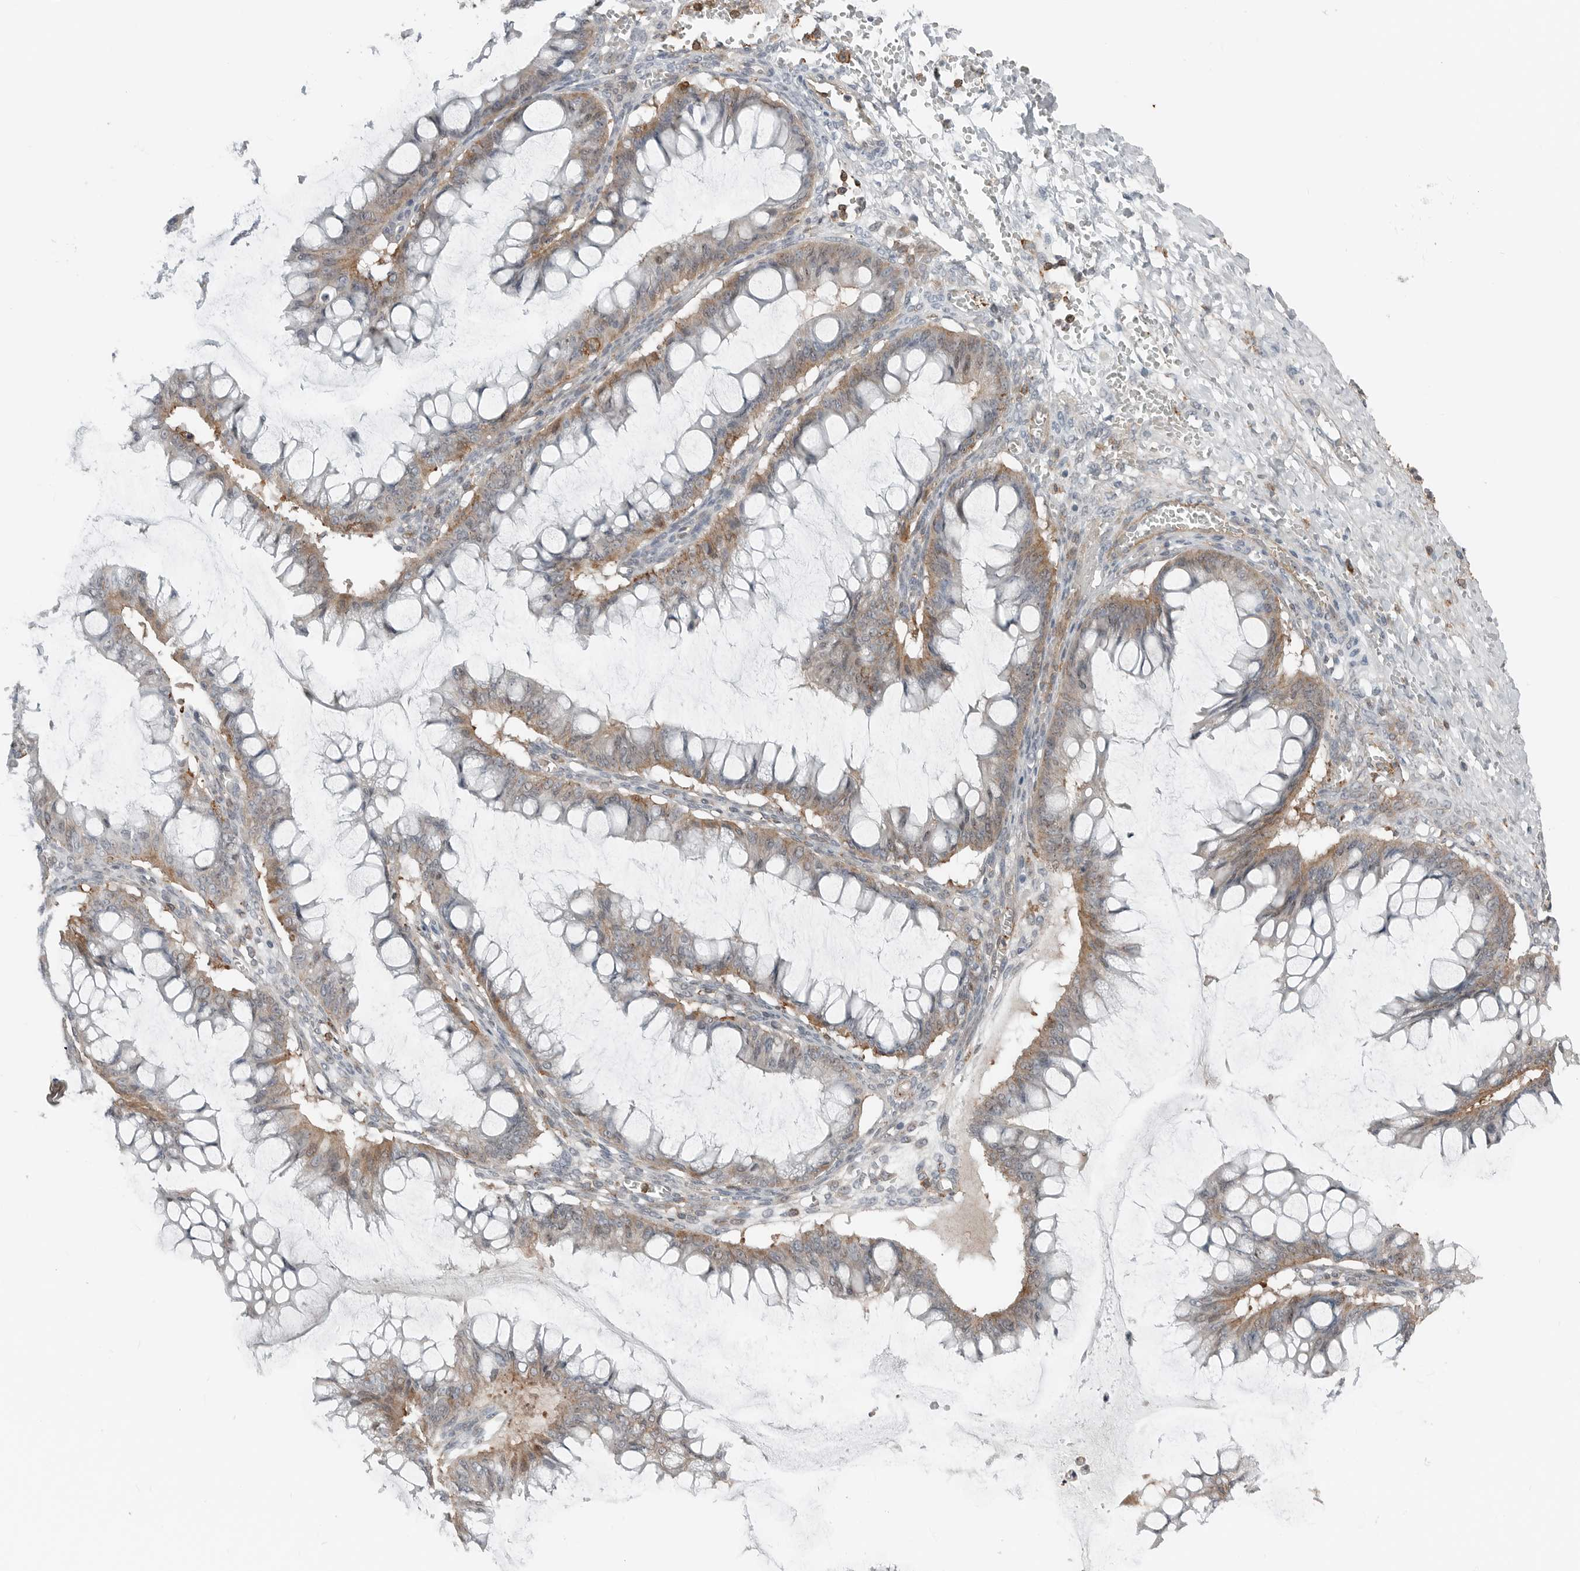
{"staining": {"intensity": "moderate", "quantity": ">75%", "location": "cytoplasmic/membranous"}, "tissue": "ovarian cancer", "cell_type": "Tumor cells", "image_type": "cancer", "snomed": [{"axis": "morphology", "description": "Cystadenocarcinoma, mucinous, NOS"}, {"axis": "topography", "description": "Ovary"}], "caption": "A histopathology image of mucinous cystadenocarcinoma (ovarian) stained for a protein shows moderate cytoplasmic/membranous brown staining in tumor cells.", "gene": "LEFTY2", "patient": {"sex": "female", "age": 73}}